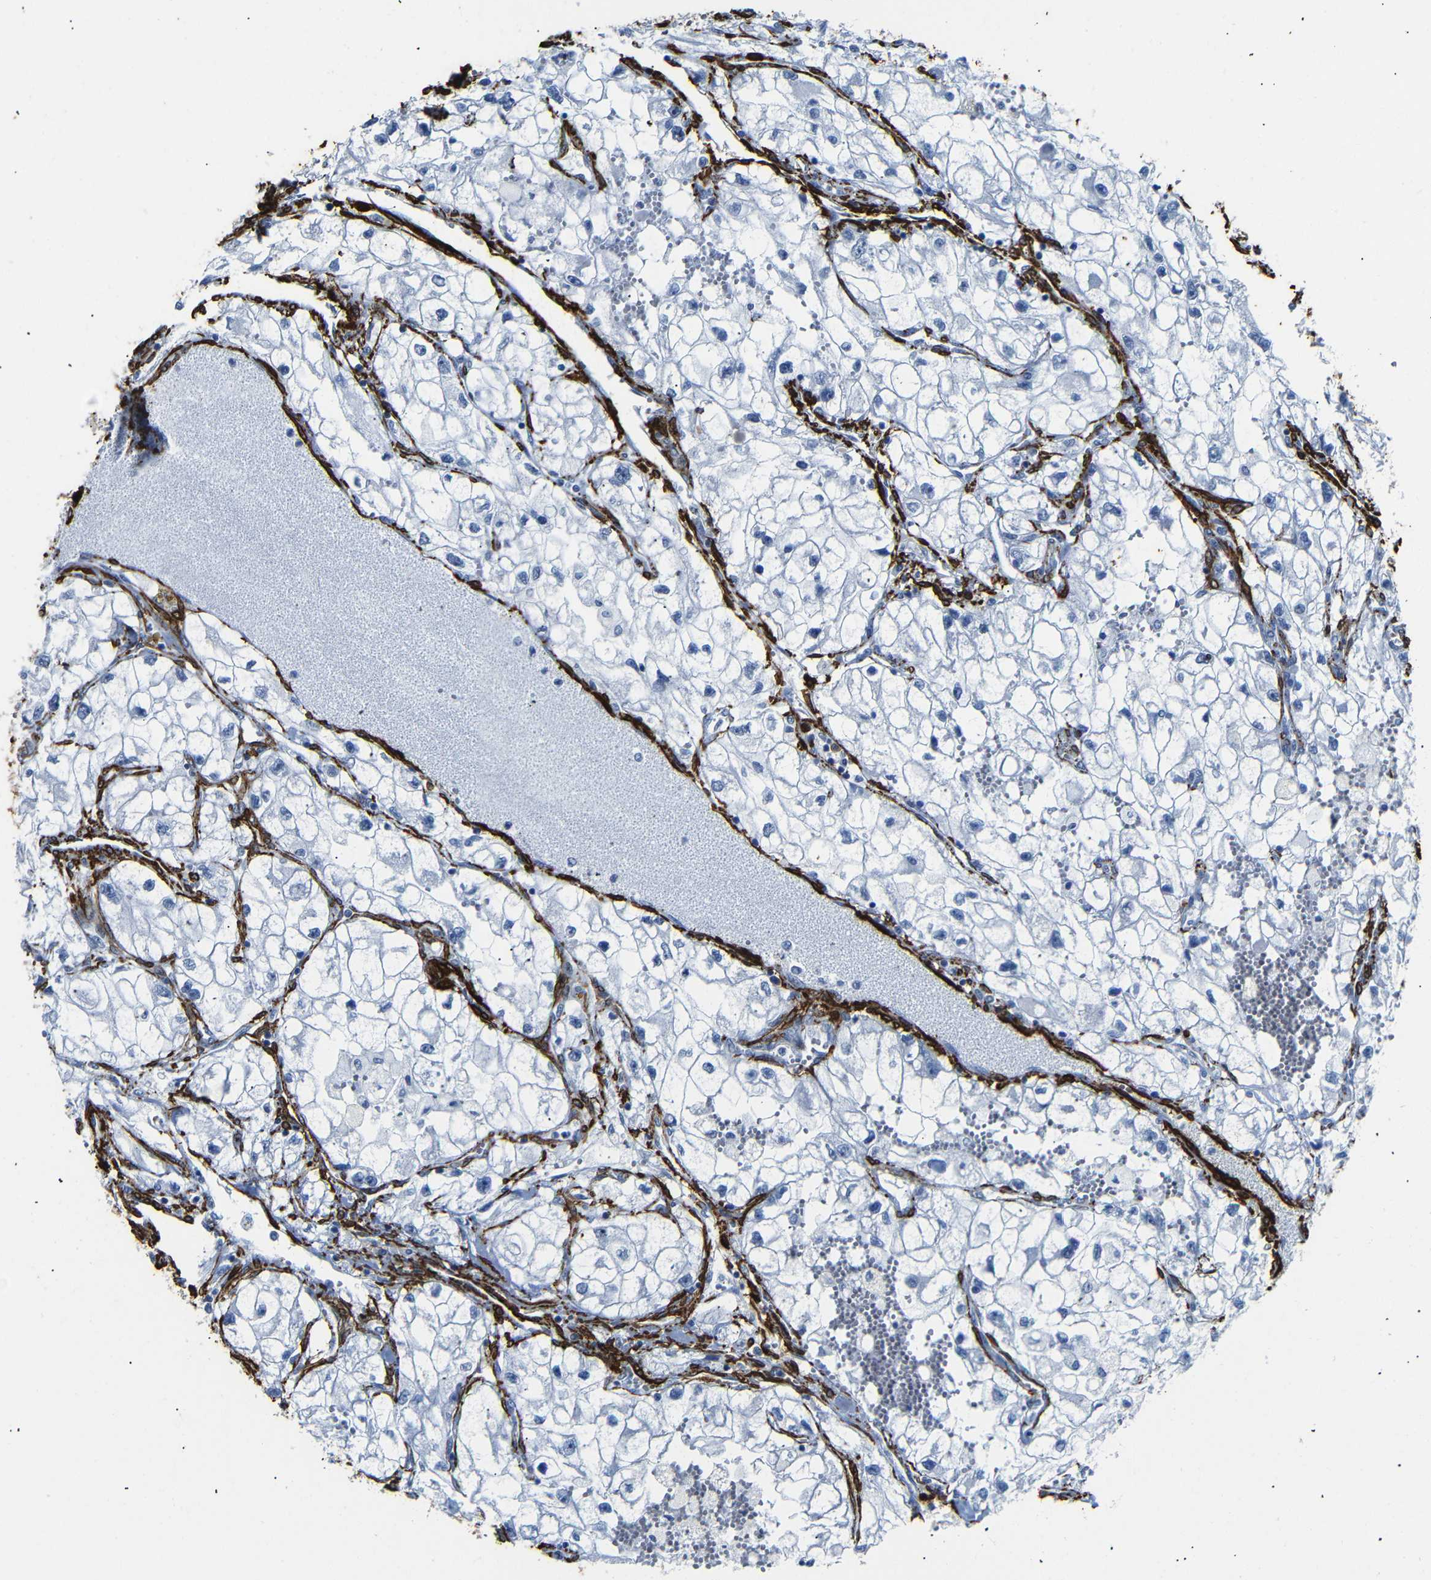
{"staining": {"intensity": "negative", "quantity": "none", "location": "none"}, "tissue": "renal cancer", "cell_type": "Tumor cells", "image_type": "cancer", "snomed": [{"axis": "morphology", "description": "Adenocarcinoma, NOS"}, {"axis": "topography", "description": "Kidney"}], "caption": "A micrograph of renal adenocarcinoma stained for a protein reveals no brown staining in tumor cells.", "gene": "ACTA2", "patient": {"sex": "female", "age": 70}}